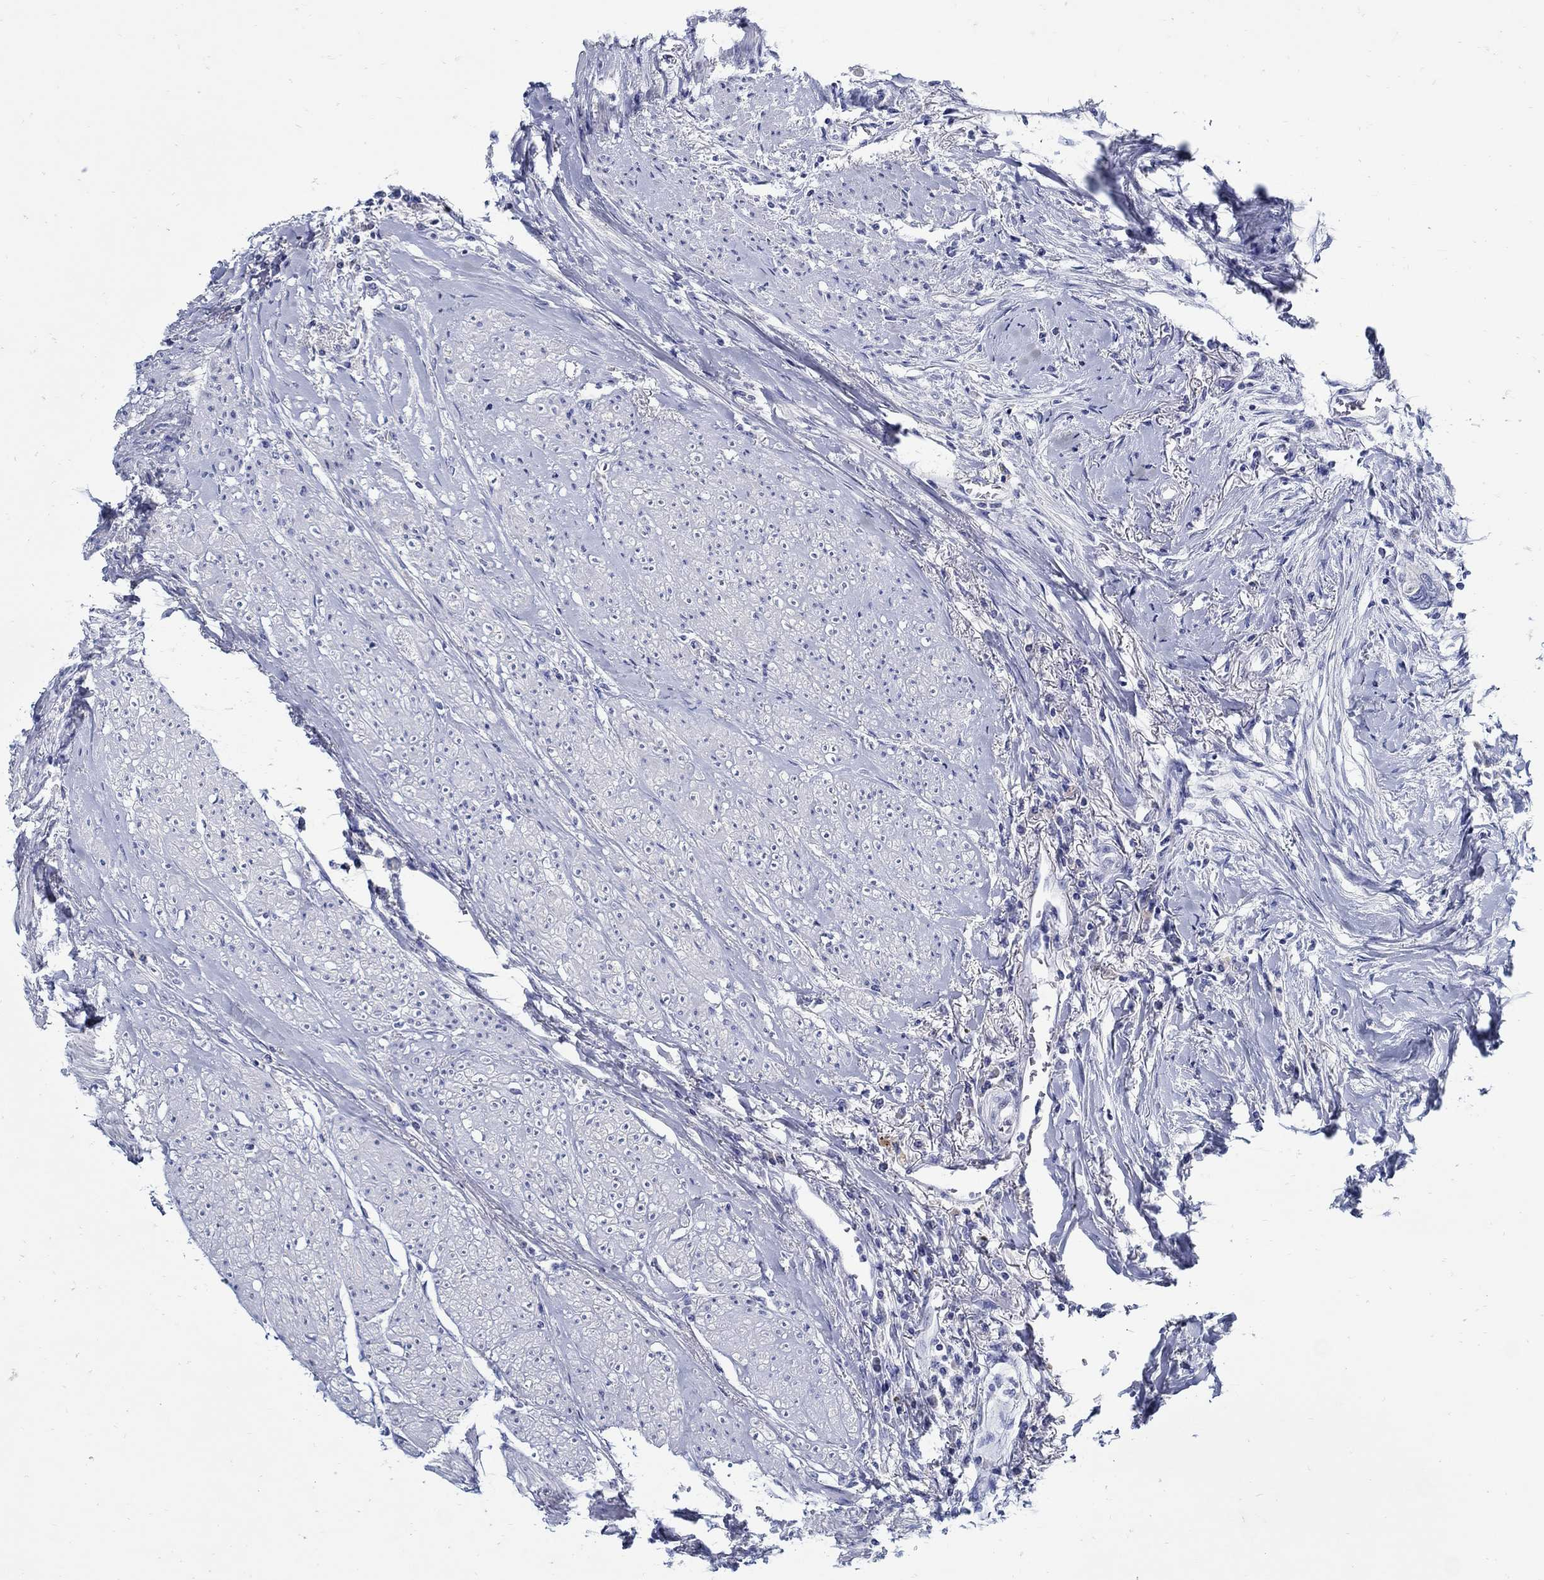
{"staining": {"intensity": "negative", "quantity": "none", "location": "none"}, "tissue": "colorectal cancer", "cell_type": "Tumor cells", "image_type": "cancer", "snomed": [{"axis": "morphology", "description": "Adenocarcinoma, NOS"}, {"axis": "topography", "description": "Rectum"}], "caption": "High magnification brightfield microscopy of colorectal cancer (adenocarcinoma) stained with DAB (brown) and counterstained with hematoxylin (blue): tumor cells show no significant positivity. (DAB (3,3'-diaminobenzidine) IHC visualized using brightfield microscopy, high magnification).", "gene": "PAX9", "patient": {"sex": "male", "age": 59}}